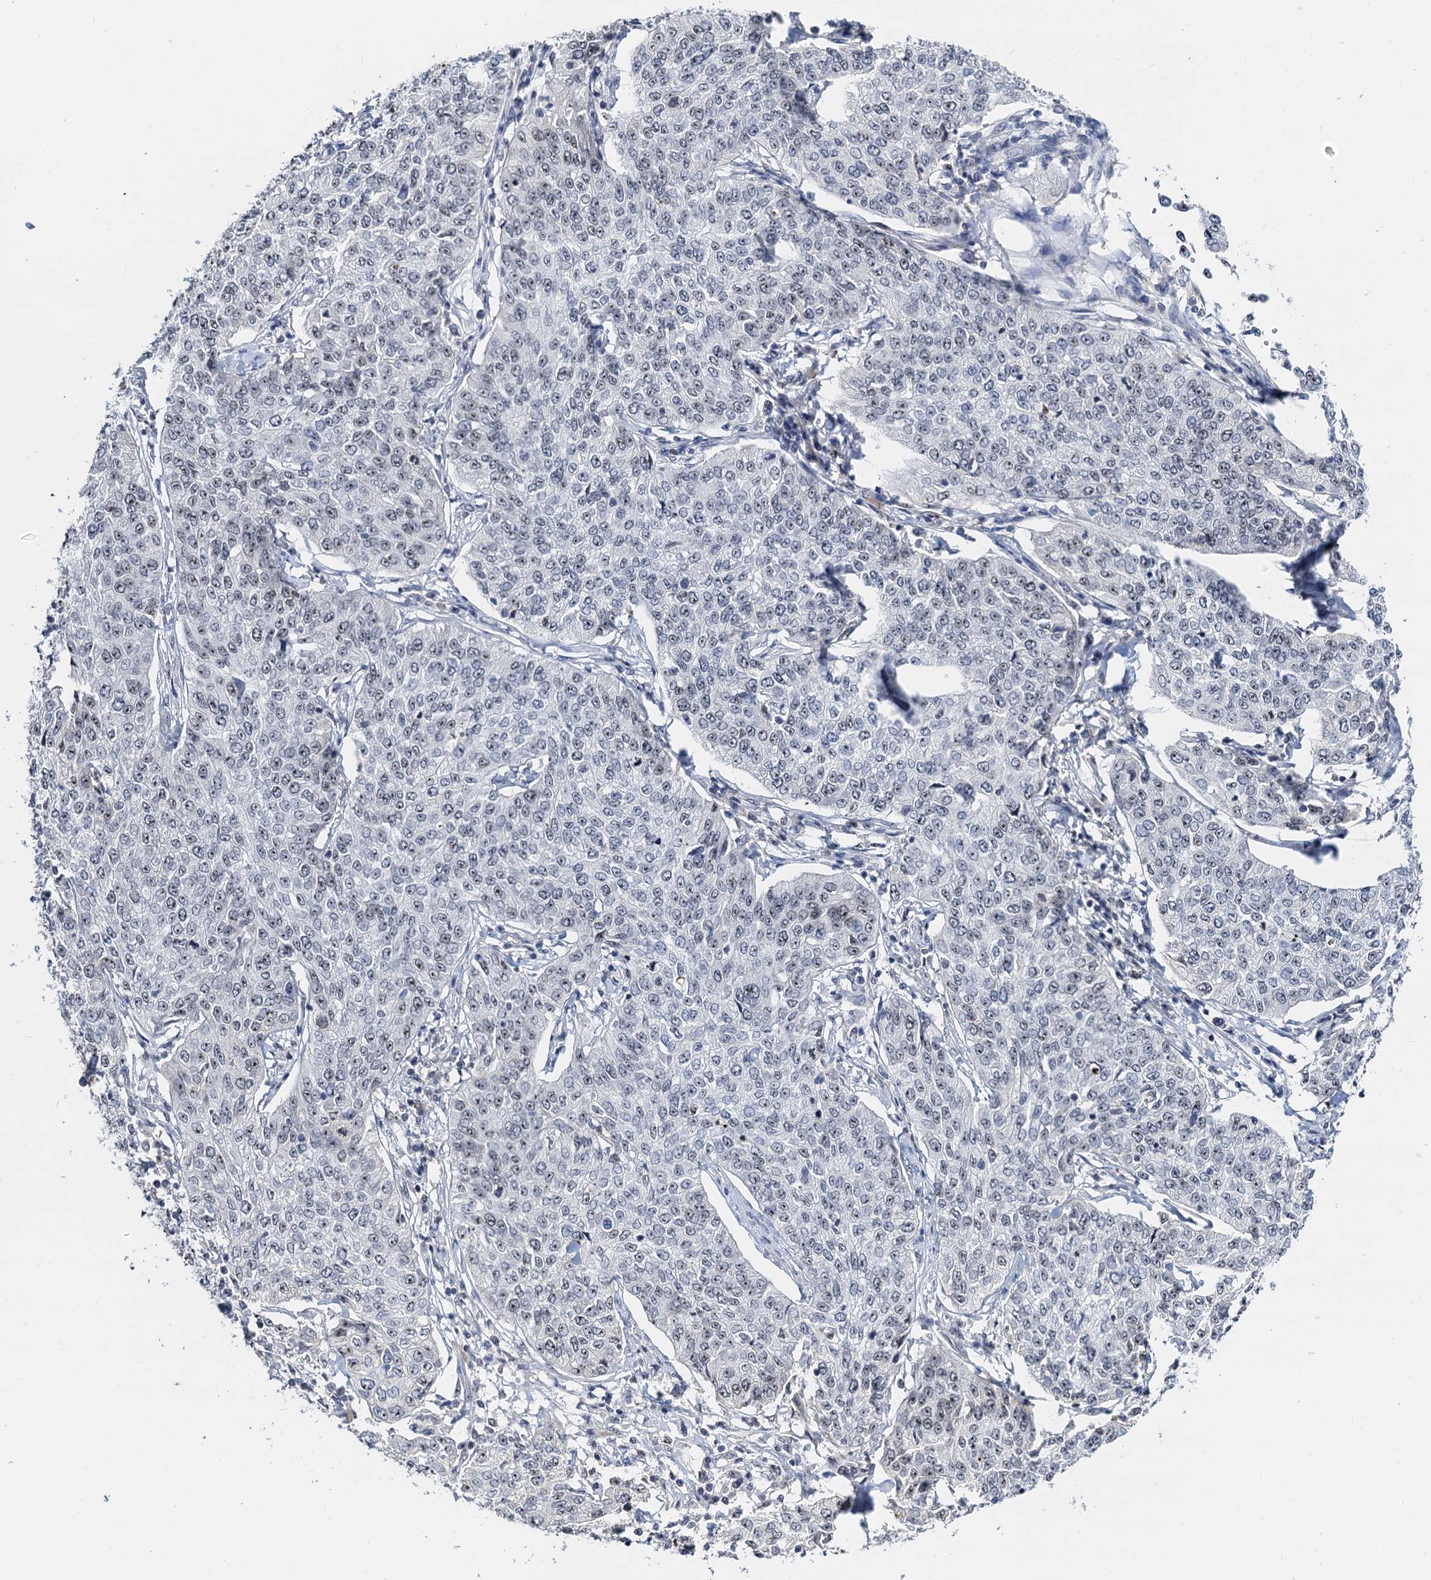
{"staining": {"intensity": "weak", "quantity": "25%-75%", "location": "nuclear"}, "tissue": "cervical cancer", "cell_type": "Tumor cells", "image_type": "cancer", "snomed": [{"axis": "morphology", "description": "Squamous cell carcinoma, NOS"}, {"axis": "topography", "description": "Cervix"}], "caption": "This is a micrograph of IHC staining of squamous cell carcinoma (cervical), which shows weak staining in the nuclear of tumor cells.", "gene": "NOP2", "patient": {"sex": "female", "age": 35}}